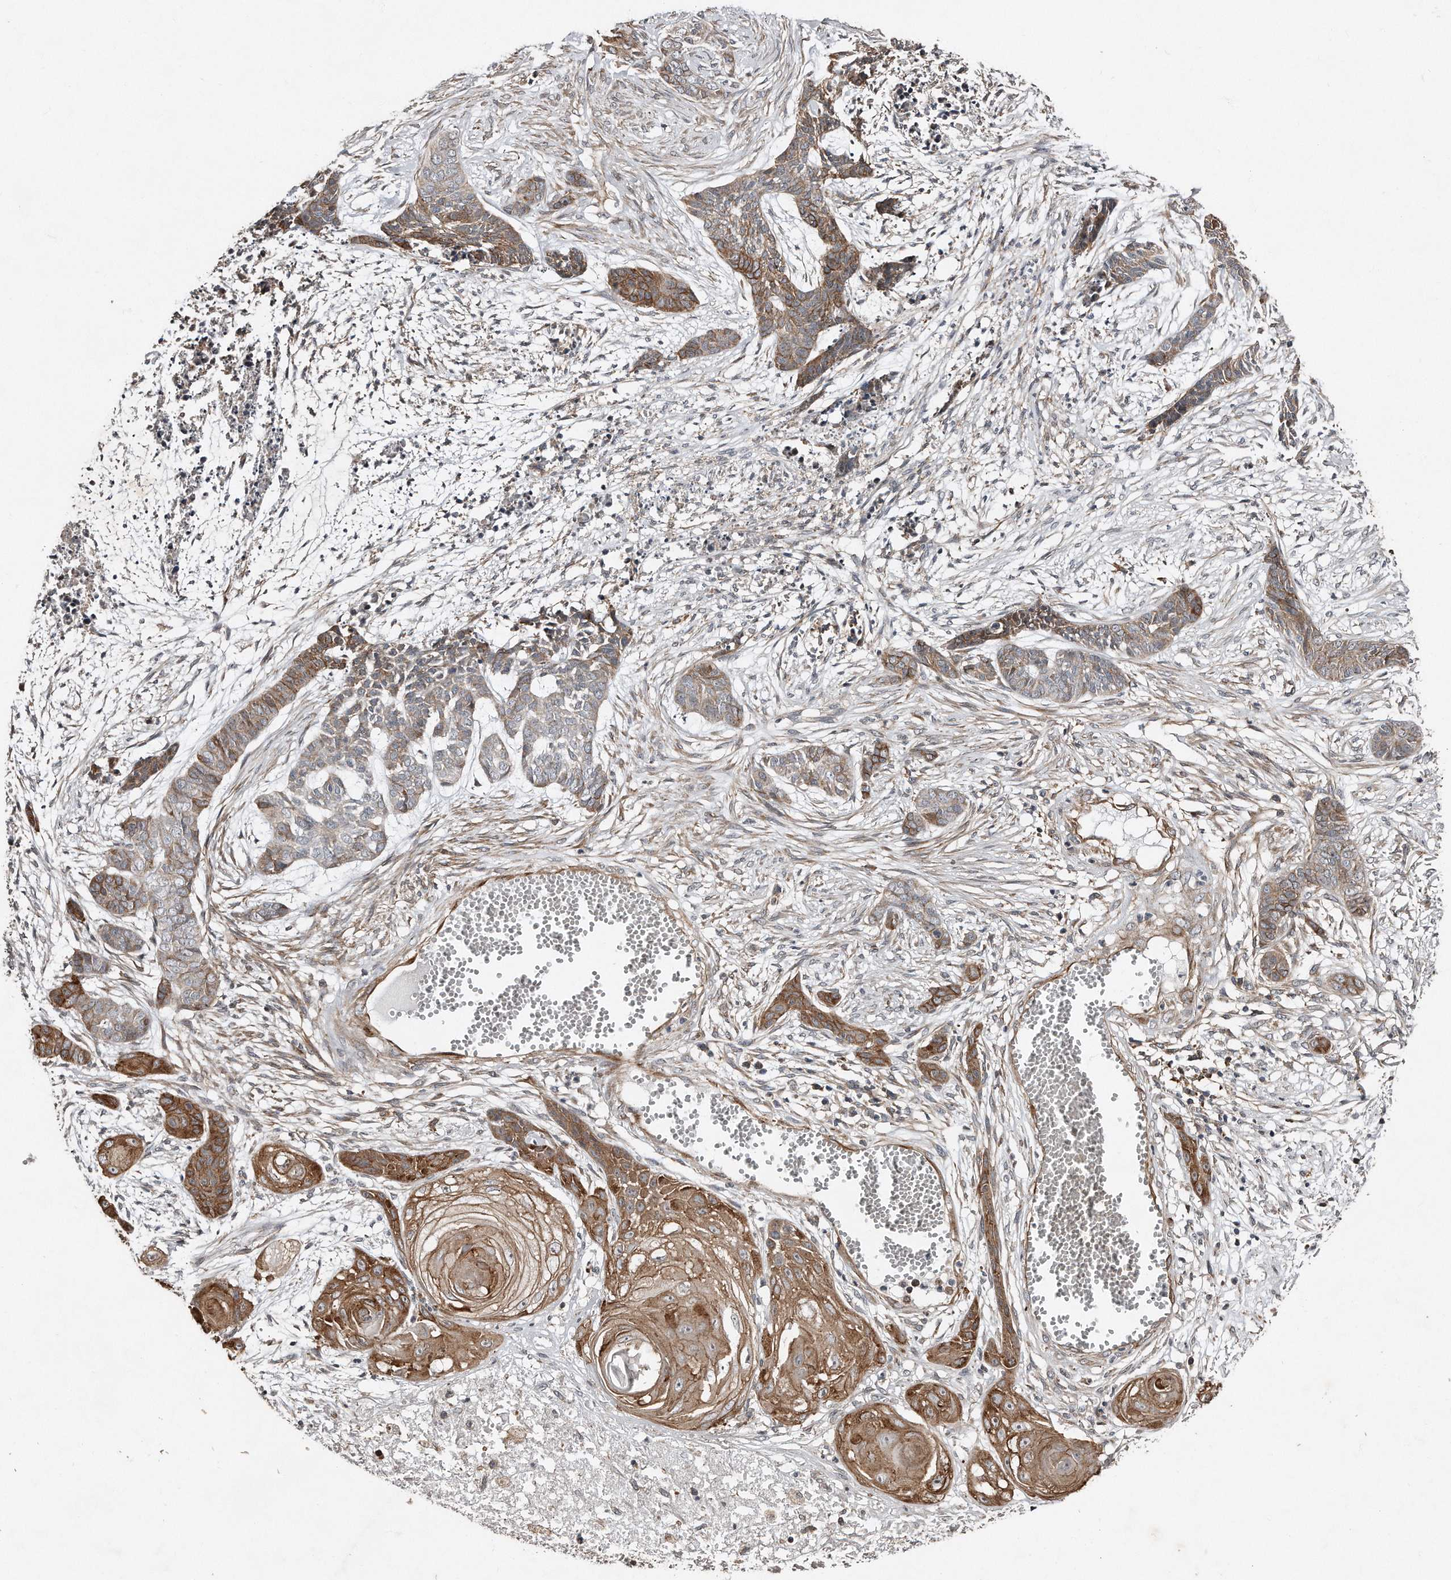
{"staining": {"intensity": "moderate", "quantity": "25%-75%", "location": "cytoplasmic/membranous"}, "tissue": "skin cancer", "cell_type": "Tumor cells", "image_type": "cancer", "snomed": [{"axis": "morphology", "description": "Basal cell carcinoma"}, {"axis": "topography", "description": "Skin"}], "caption": "An immunohistochemistry micrograph of tumor tissue is shown. Protein staining in brown highlights moderate cytoplasmic/membranous positivity in skin cancer (basal cell carcinoma) within tumor cells.", "gene": "SNAP47", "patient": {"sex": "female", "age": 64}}